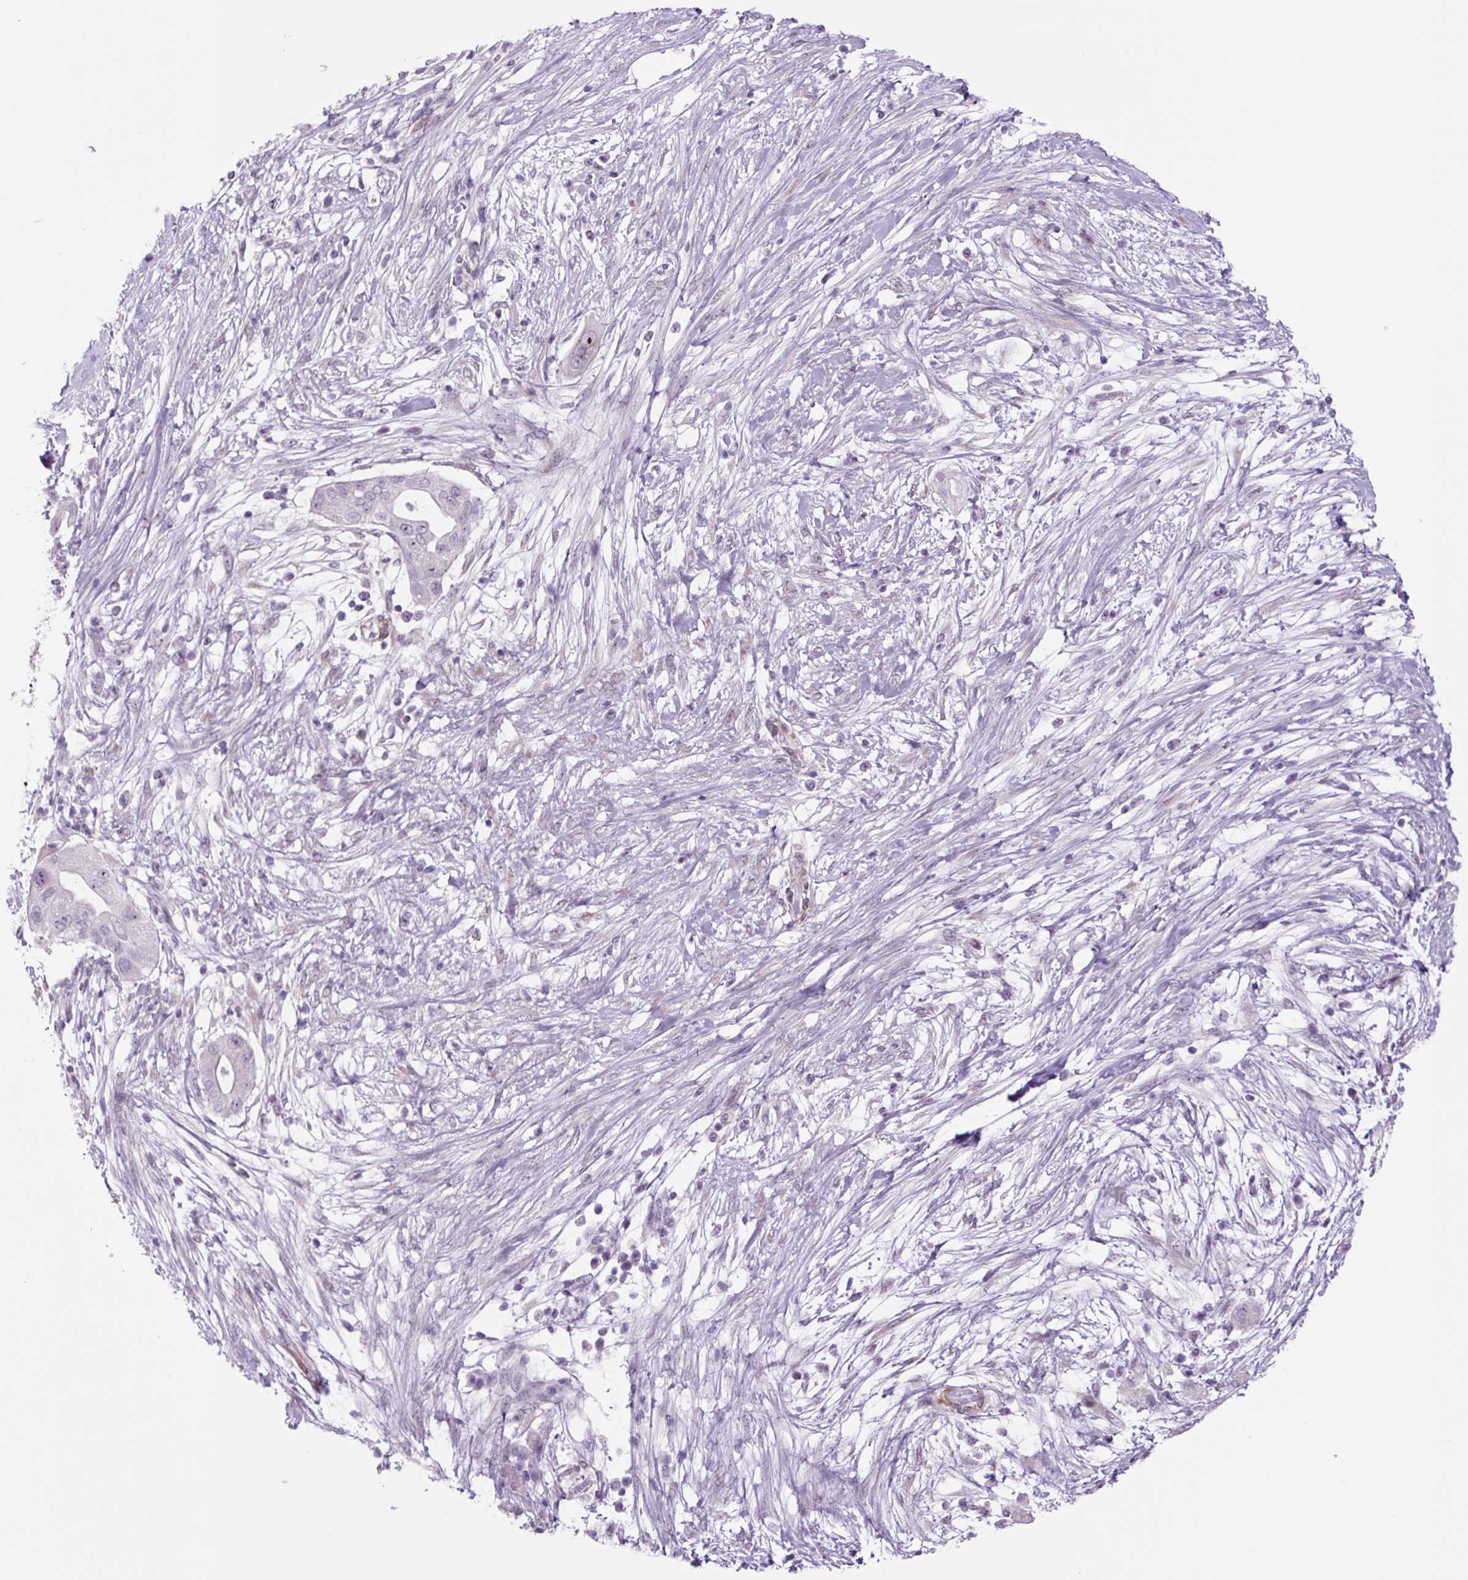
{"staining": {"intensity": "negative", "quantity": "none", "location": "none"}, "tissue": "pancreatic cancer", "cell_type": "Tumor cells", "image_type": "cancer", "snomed": [{"axis": "morphology", "description": "Adenocarcinoma, NOS"}, {"axis": "topography", "description": "Pancreas"}], "caption": "Immunohistochemical staining of human pancreatic adenocarcinoma exhibits no significant expression in tumor cells.", "gene": "RRS1", "patient": {"sex": "male", "age": 68}}